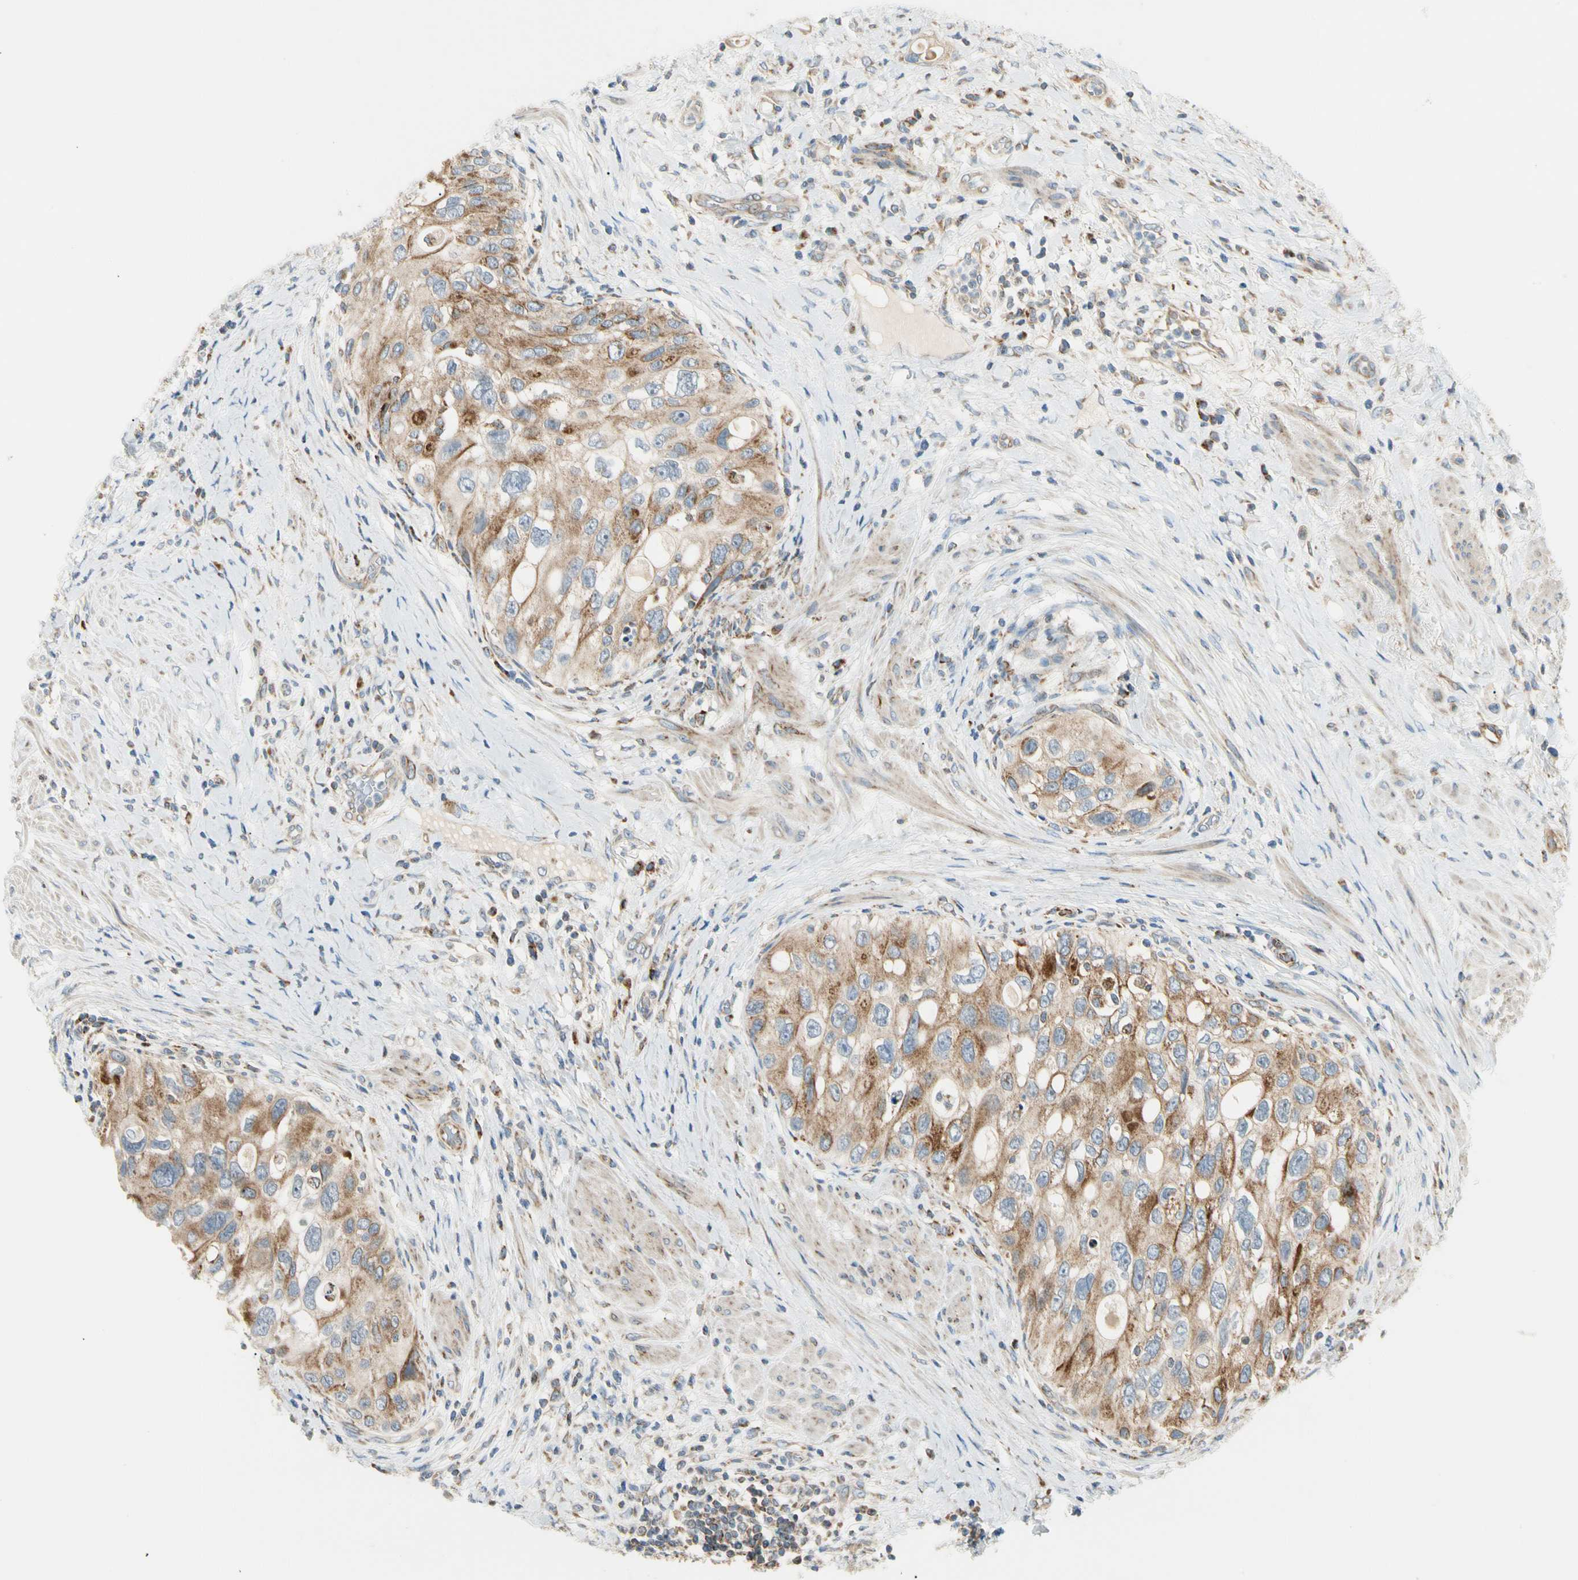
{"staining": {"intensity": "moderate", "quantity": ">75%", "location": "cytoplasmic/membranous"}, "tissue": "urothelial cancer", "cell_type": "Tumor cells", "image_type": "cancer", "snomed": [{"axis": "morphology", "description": "Urothelial carcinoma, High grade"}, {"axis": "topography", "description": "Urinary bladder"}], "caption": "Brown immunohistochemical staining in urothelial cancer demonstrates moderate cytoplasmic/membranous expression in about >75% of tumor cells.", "gene": "TBC1D10A", "patient": {"sex": "female", "age": 56}}